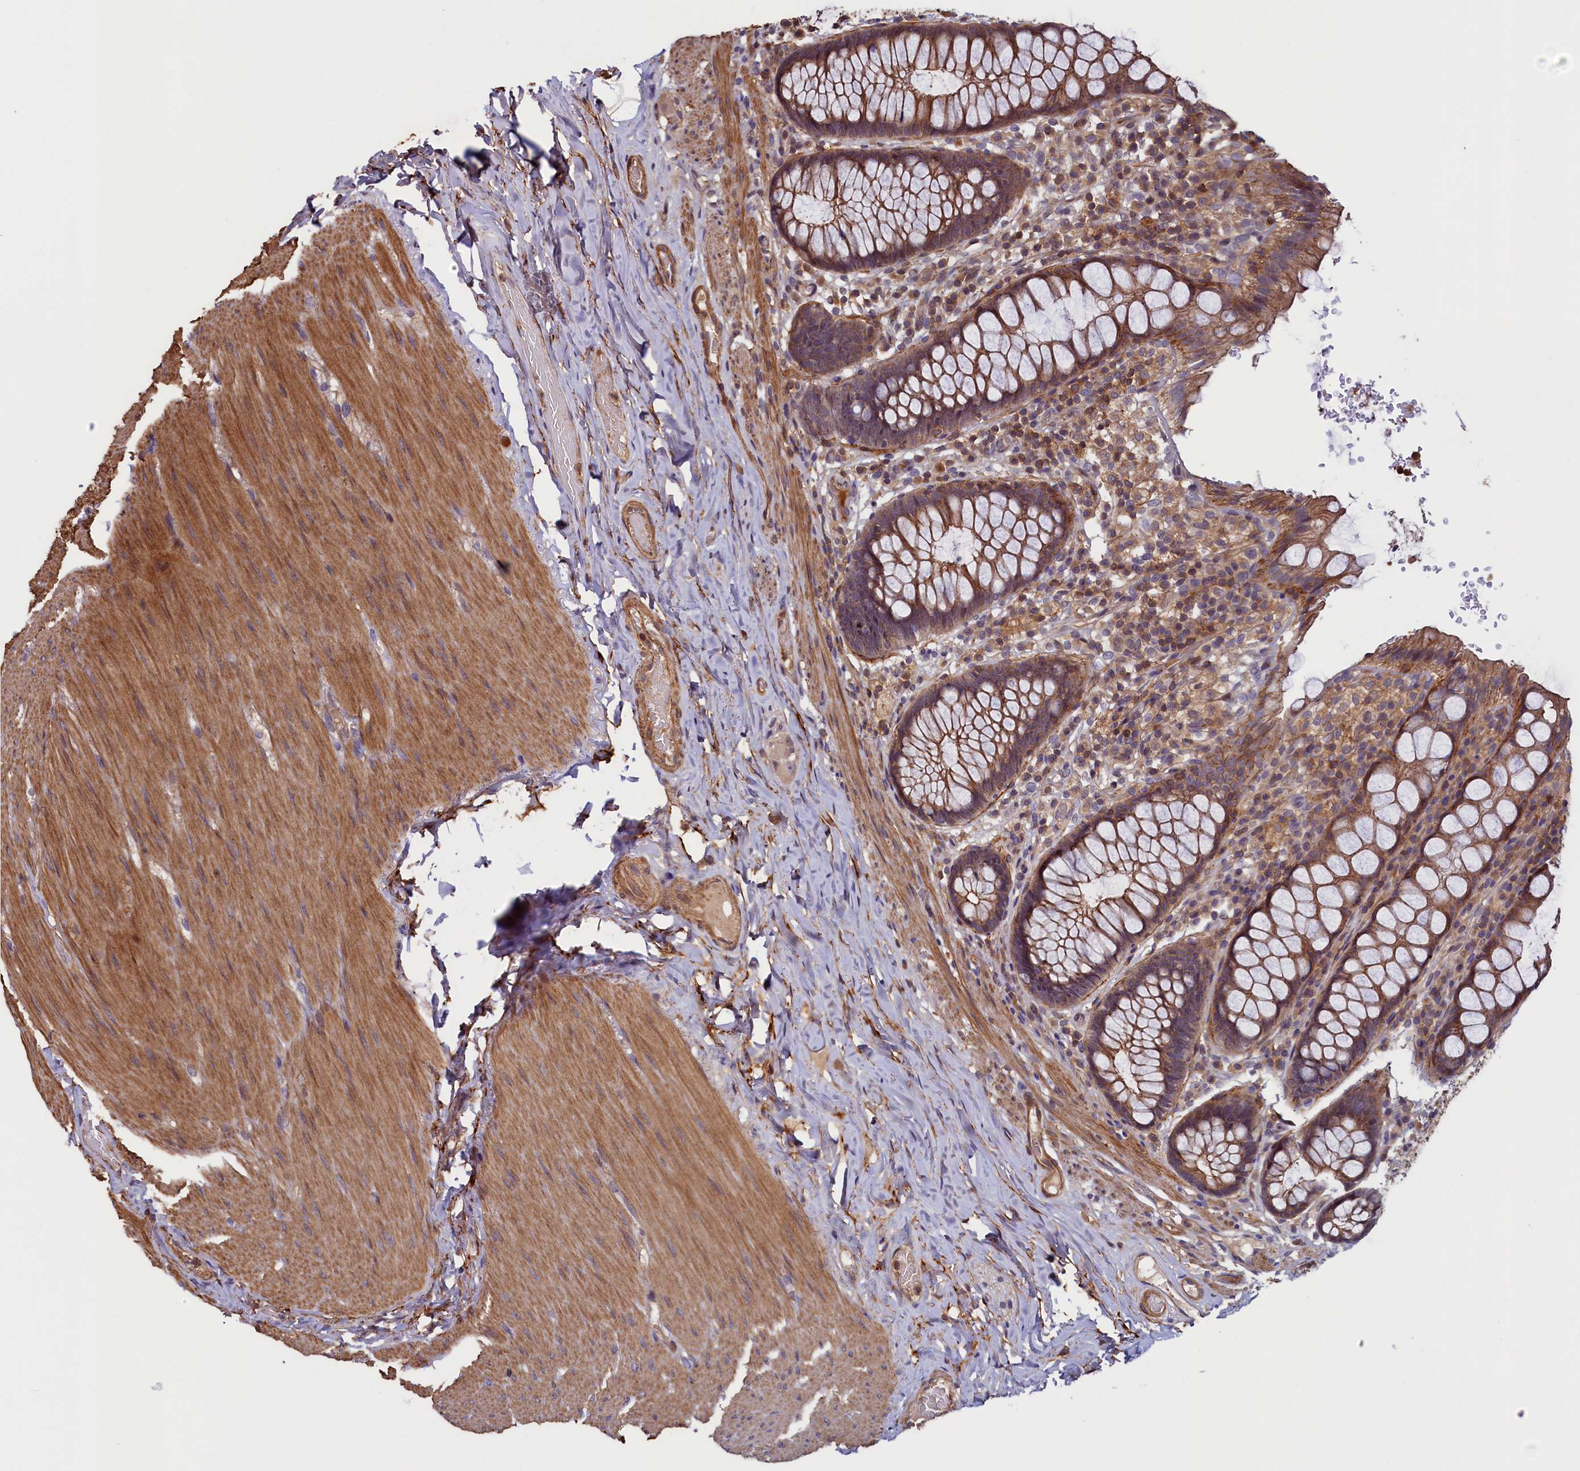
{"staining": {"intensity": "moderate", "quantity": ">75%", "location": "cytoplasmic/membranous,nuclear"}, "tissue": "rectum", "cell_type": "Glandular cells", "image_type": "normal", "snomed": [{"axis": "morphology", "description": "Normal tissue, NOS"}, {"axis": "topography", "description": "Rectum"}], "caption": "Human rectum stained for a protein (brown) displays moderate cytoplasmic/membranous,nuclear positive positivity in approximately >75% of glandular cells.", "gene": "DUOXA1", "patient": {"sex": "male", "age": 83}}